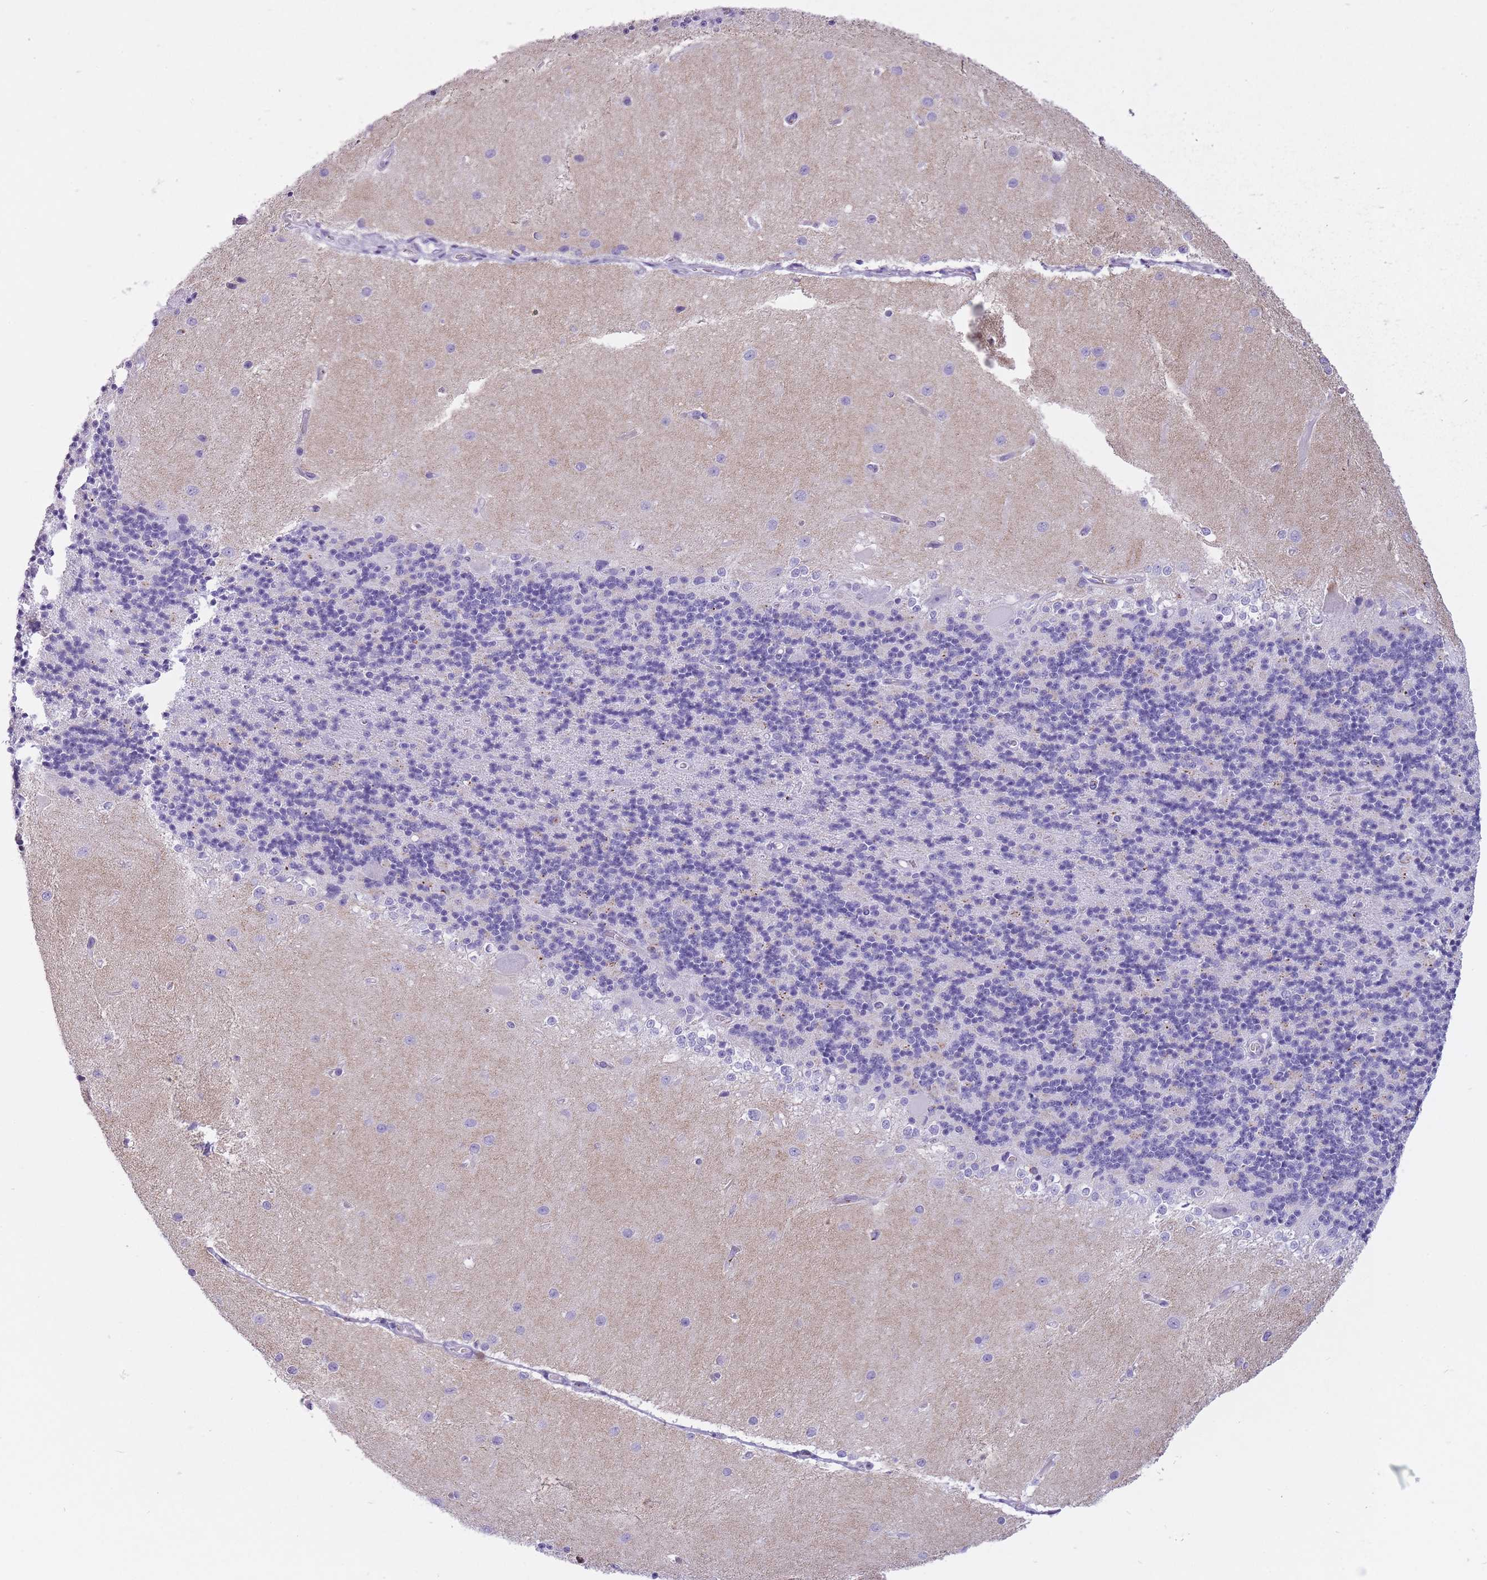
{"staining": {"intensity": "negative", "quantity": "none", "location": "none"}, "tissue": "cerebellum", "cell_type": "Cells in granular layer", "image_type": "normal", "snomed": [{"axis": "morphology", "description": "Normal tissue, NOS"}, {"axis": "topography", "description": "Cerebellum"}], "caption": "This image is of normal cerebellum stained with immunohistochemistry to label a protein in brown with the nuclei are counter-stained blue. There is no staining in cells in granular layer.", "gene": "B4GALT2", "patient": {"sex": "female", "age": 29}}